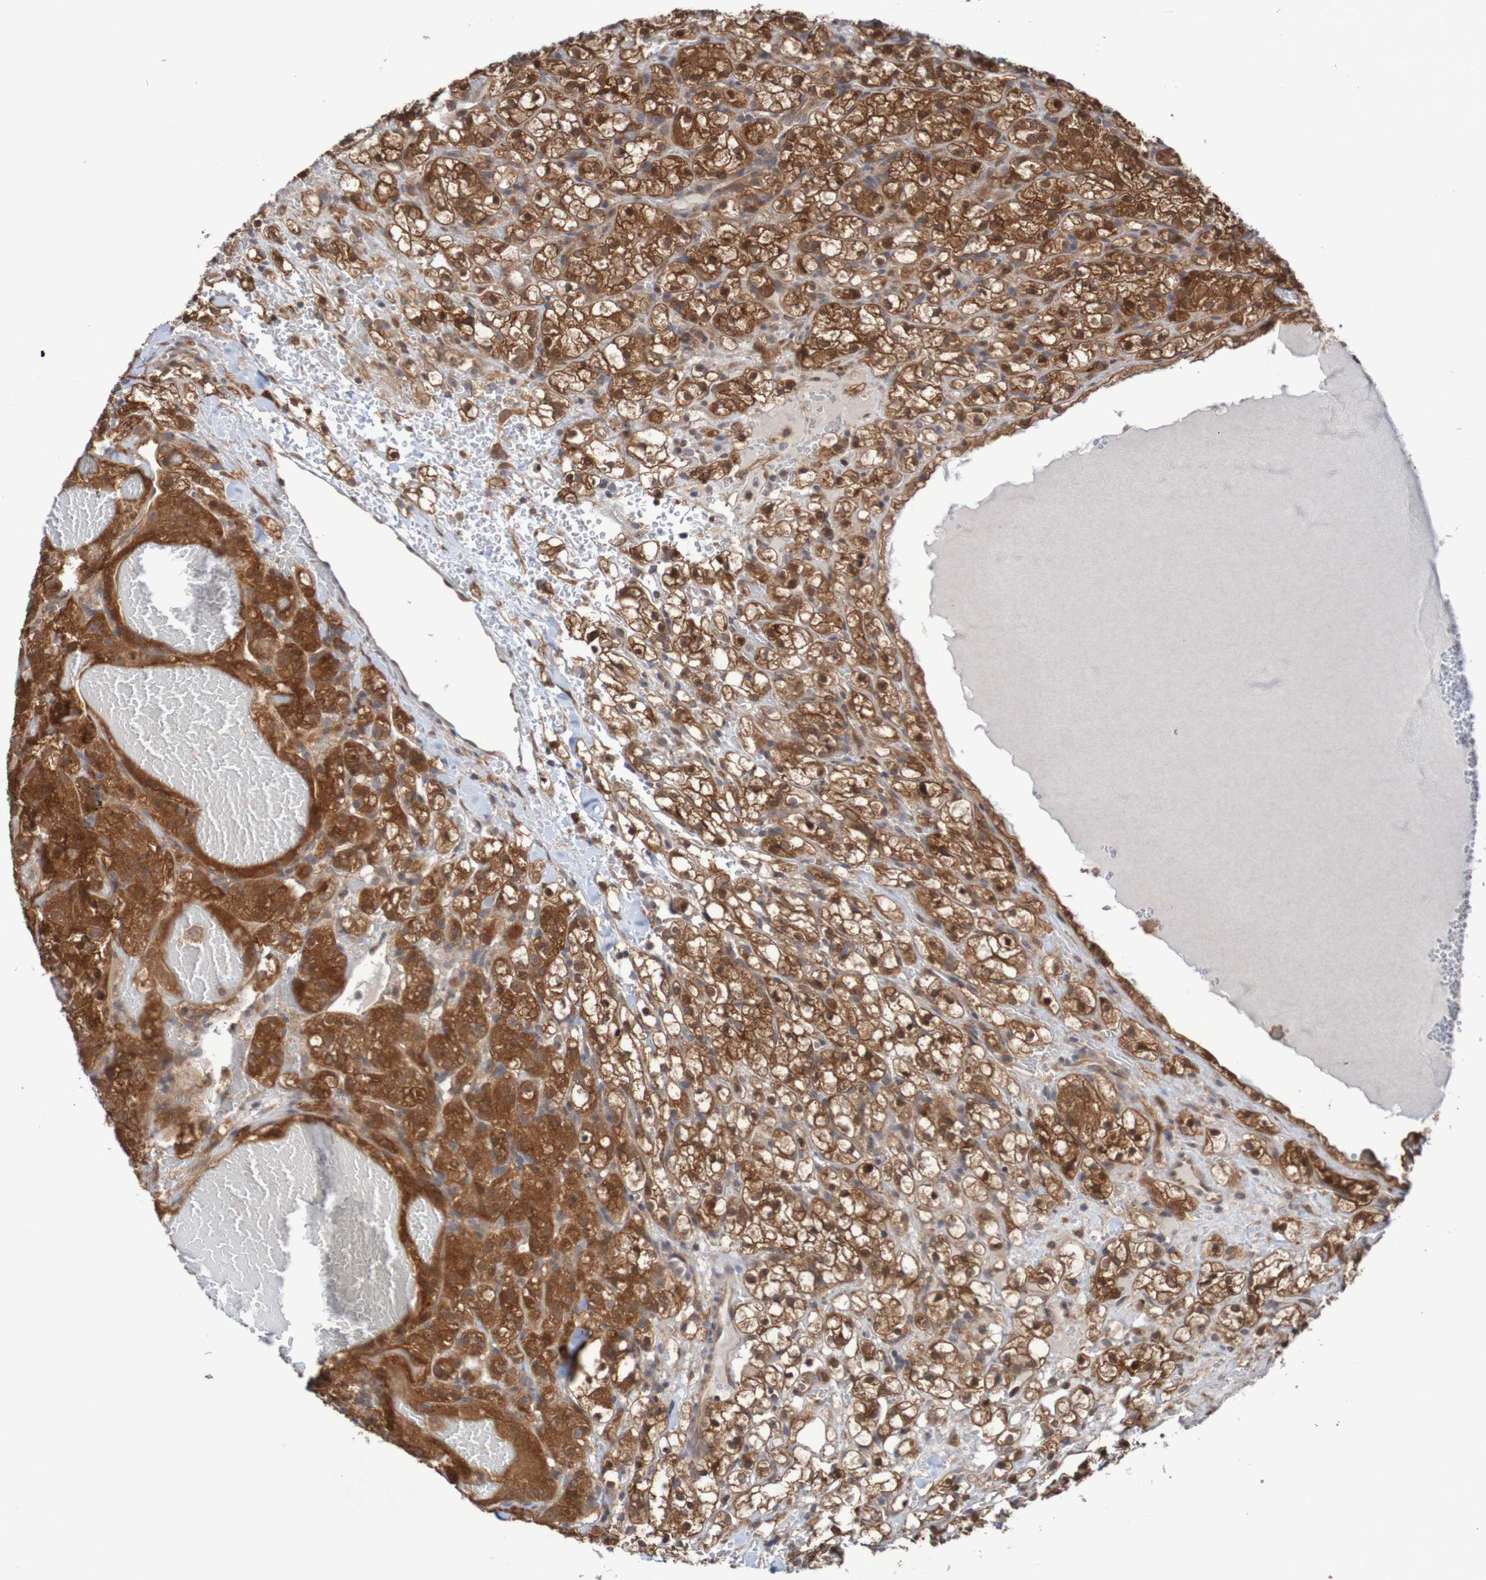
{"staining": {"intensity": "moderate", "quantity": ">75%", "location": "cytoplasmic/membranous,nuclear"}, "tissue": "renal cancer", "cell_type": "Tumor cells", "image_type": "cancer", "snomed": [{"axis": "morphology", "description": "Adenocarcinoma, NOS"}, {"axis": "topography", "description": "Kidney"}], "caption": "Renal adenocarcinoma stained with a brown dye reveals moderate cytoplasmic/membranous and nuclear positive staining in approximately >75% of tumor cells.", "gene": "PHPT1", "patient": {"sex": "male", "age": 61}}